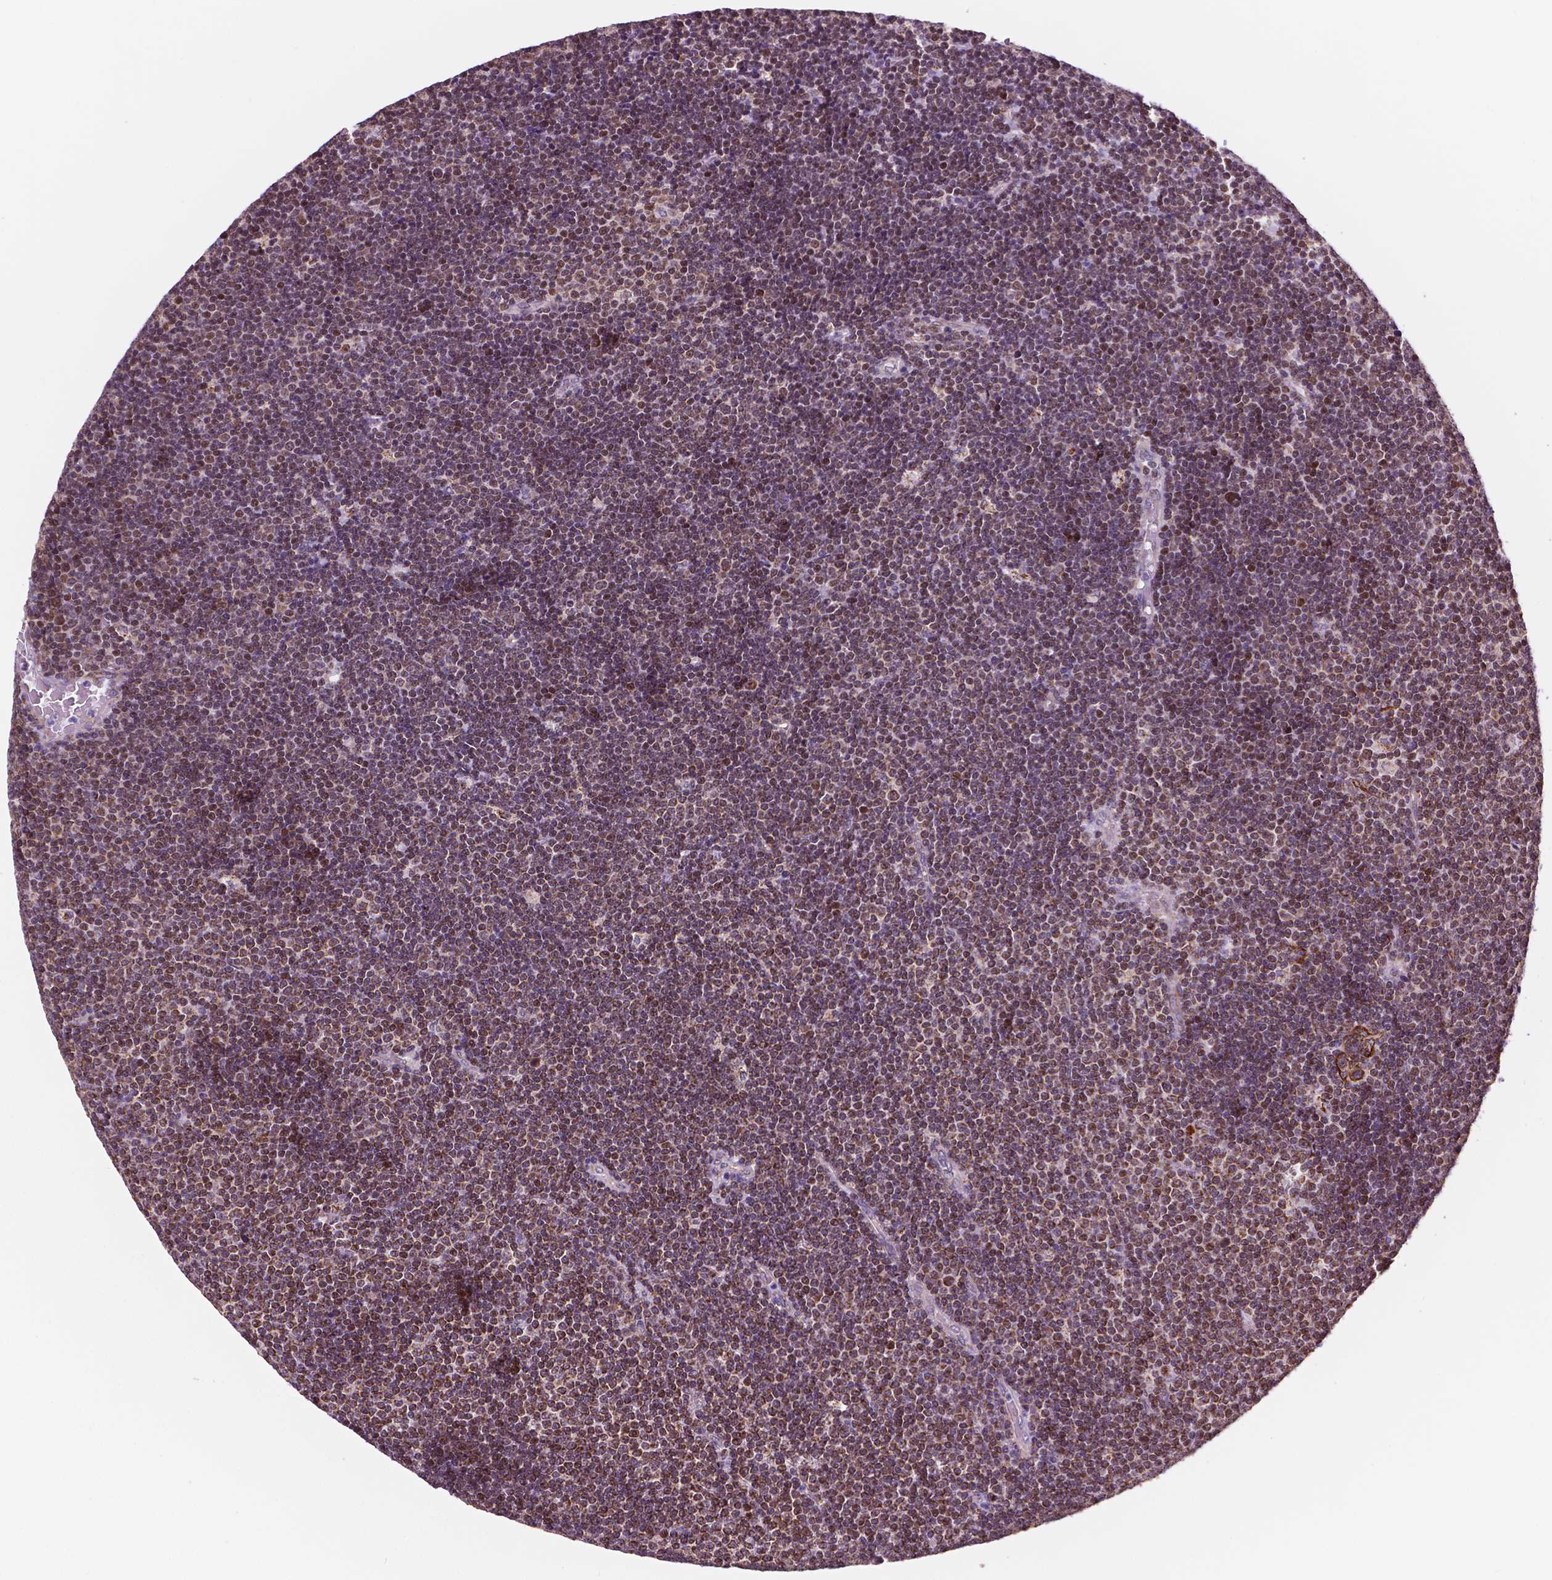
{"staining": {"intensity": "moderate", "quantity": ">75%", "location": "cytoplasmic/membranous,nuclear"}, "tissue": "lymphoma", "cell_type": "Tumor cells", "image_type": "cancer", "snomed": [{"axis": "morphology", "description": "Malignant lymphoma, non-Hodgkin's type, Low grade"}, {"axis": "topography", "description": "Brain"}], "caption": "This photomicrograph exhibits IHC staining of human low-grade malignant lymphoma, non-Hodgkin's type, with medium moderate cytoplasmic/membranous and nuclear positivity in about >75% of tumor cells.", "gene": "GEMIN4", "patient": {"sex": "female", "age": 66}}